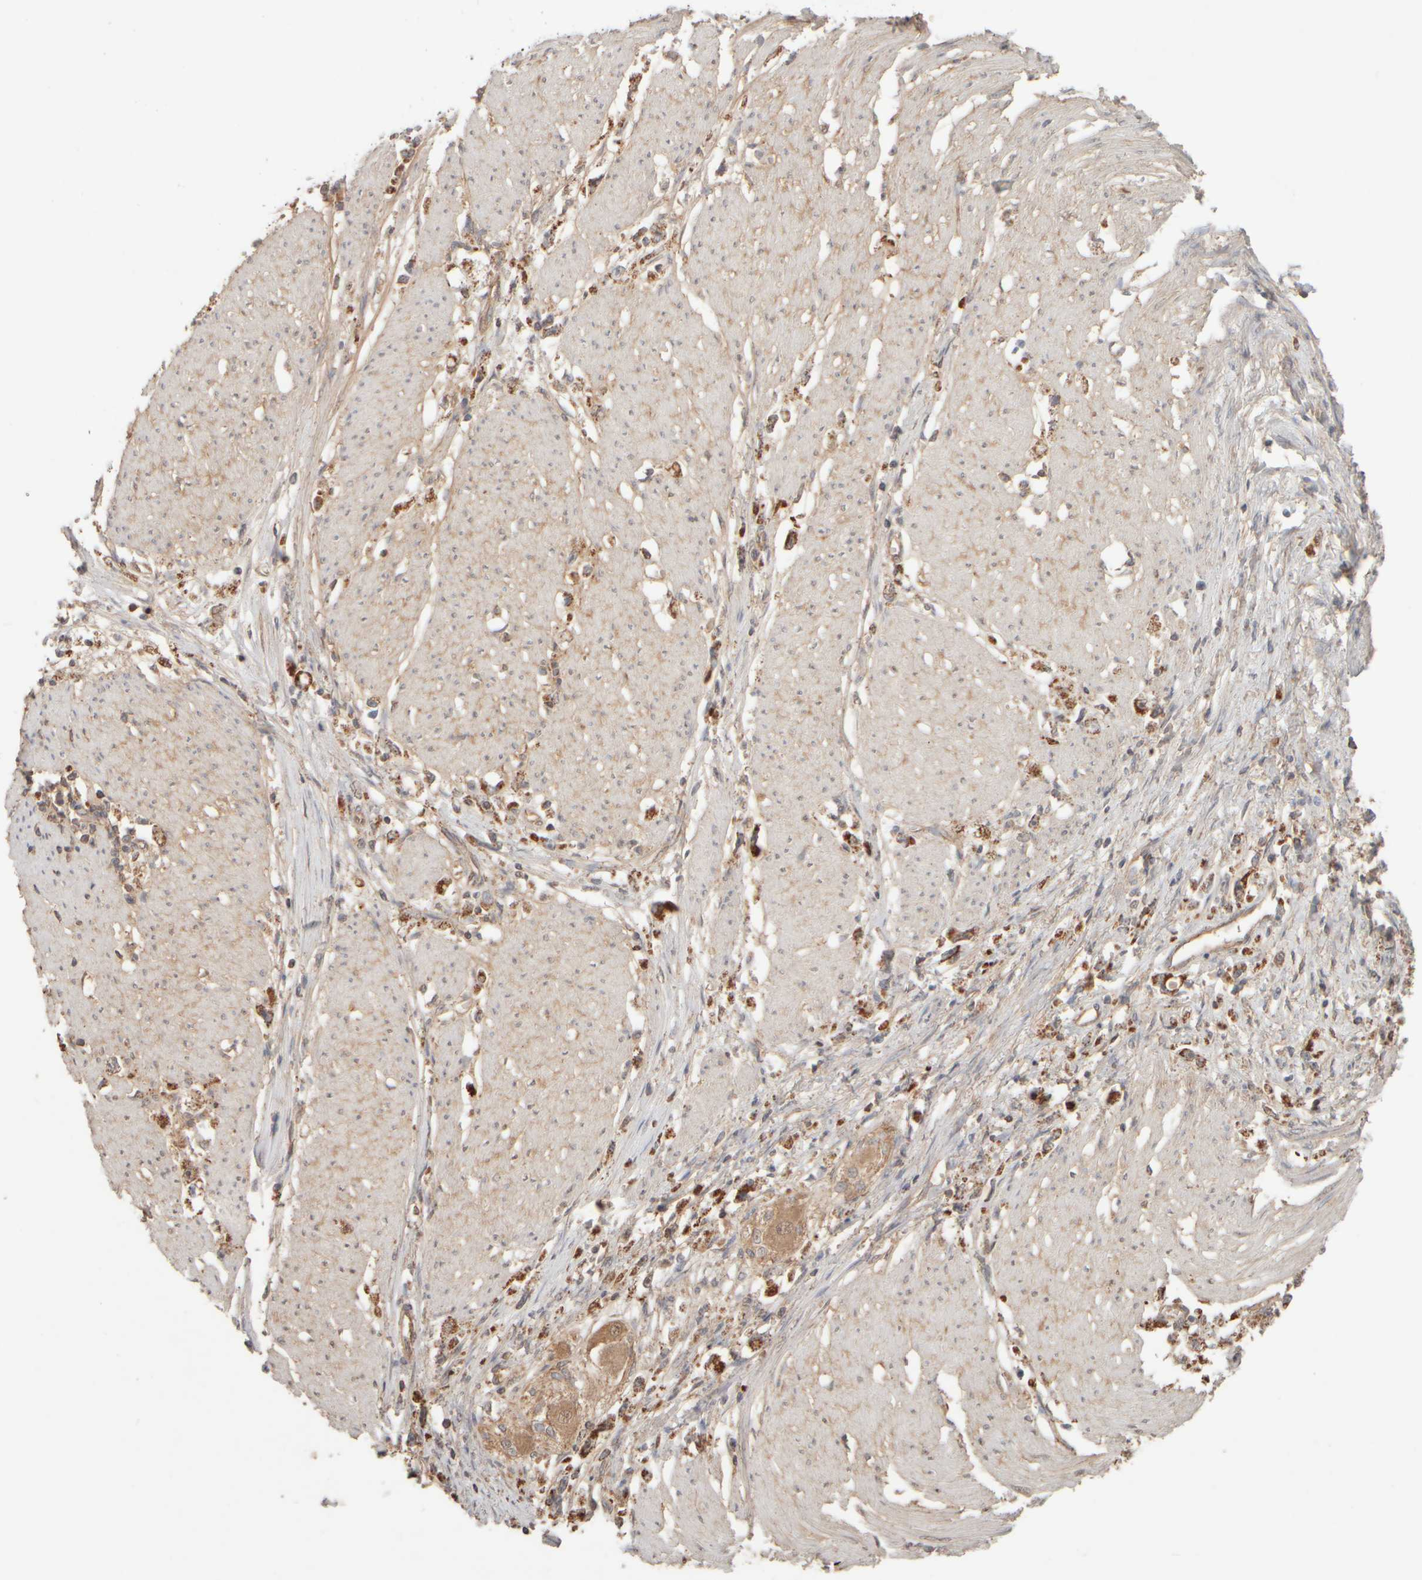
{"staining": {"intensity": "moderate", "quantity": ">75%", "location": "cytoplasmic/membranous,nuclear"}, "tissue": "stomach cancer", "cell_type": "Tumor cells", "image_type": "cancer", "snomed": [{"axis": "morphology", "description": "Adenocarcinoma, NOS"}, {"axis": "topography", "description": "Stomach"}], "caption": "This is a micrograph of immunohistochemistry staining of stomach cancer (adenocarcinoma), which shows moderate staining in the cytoplasmic/membranous and nuclear of tumor cells.", "gene": "EIF2B3", "patient": {"sex": "female", "age": 59}}